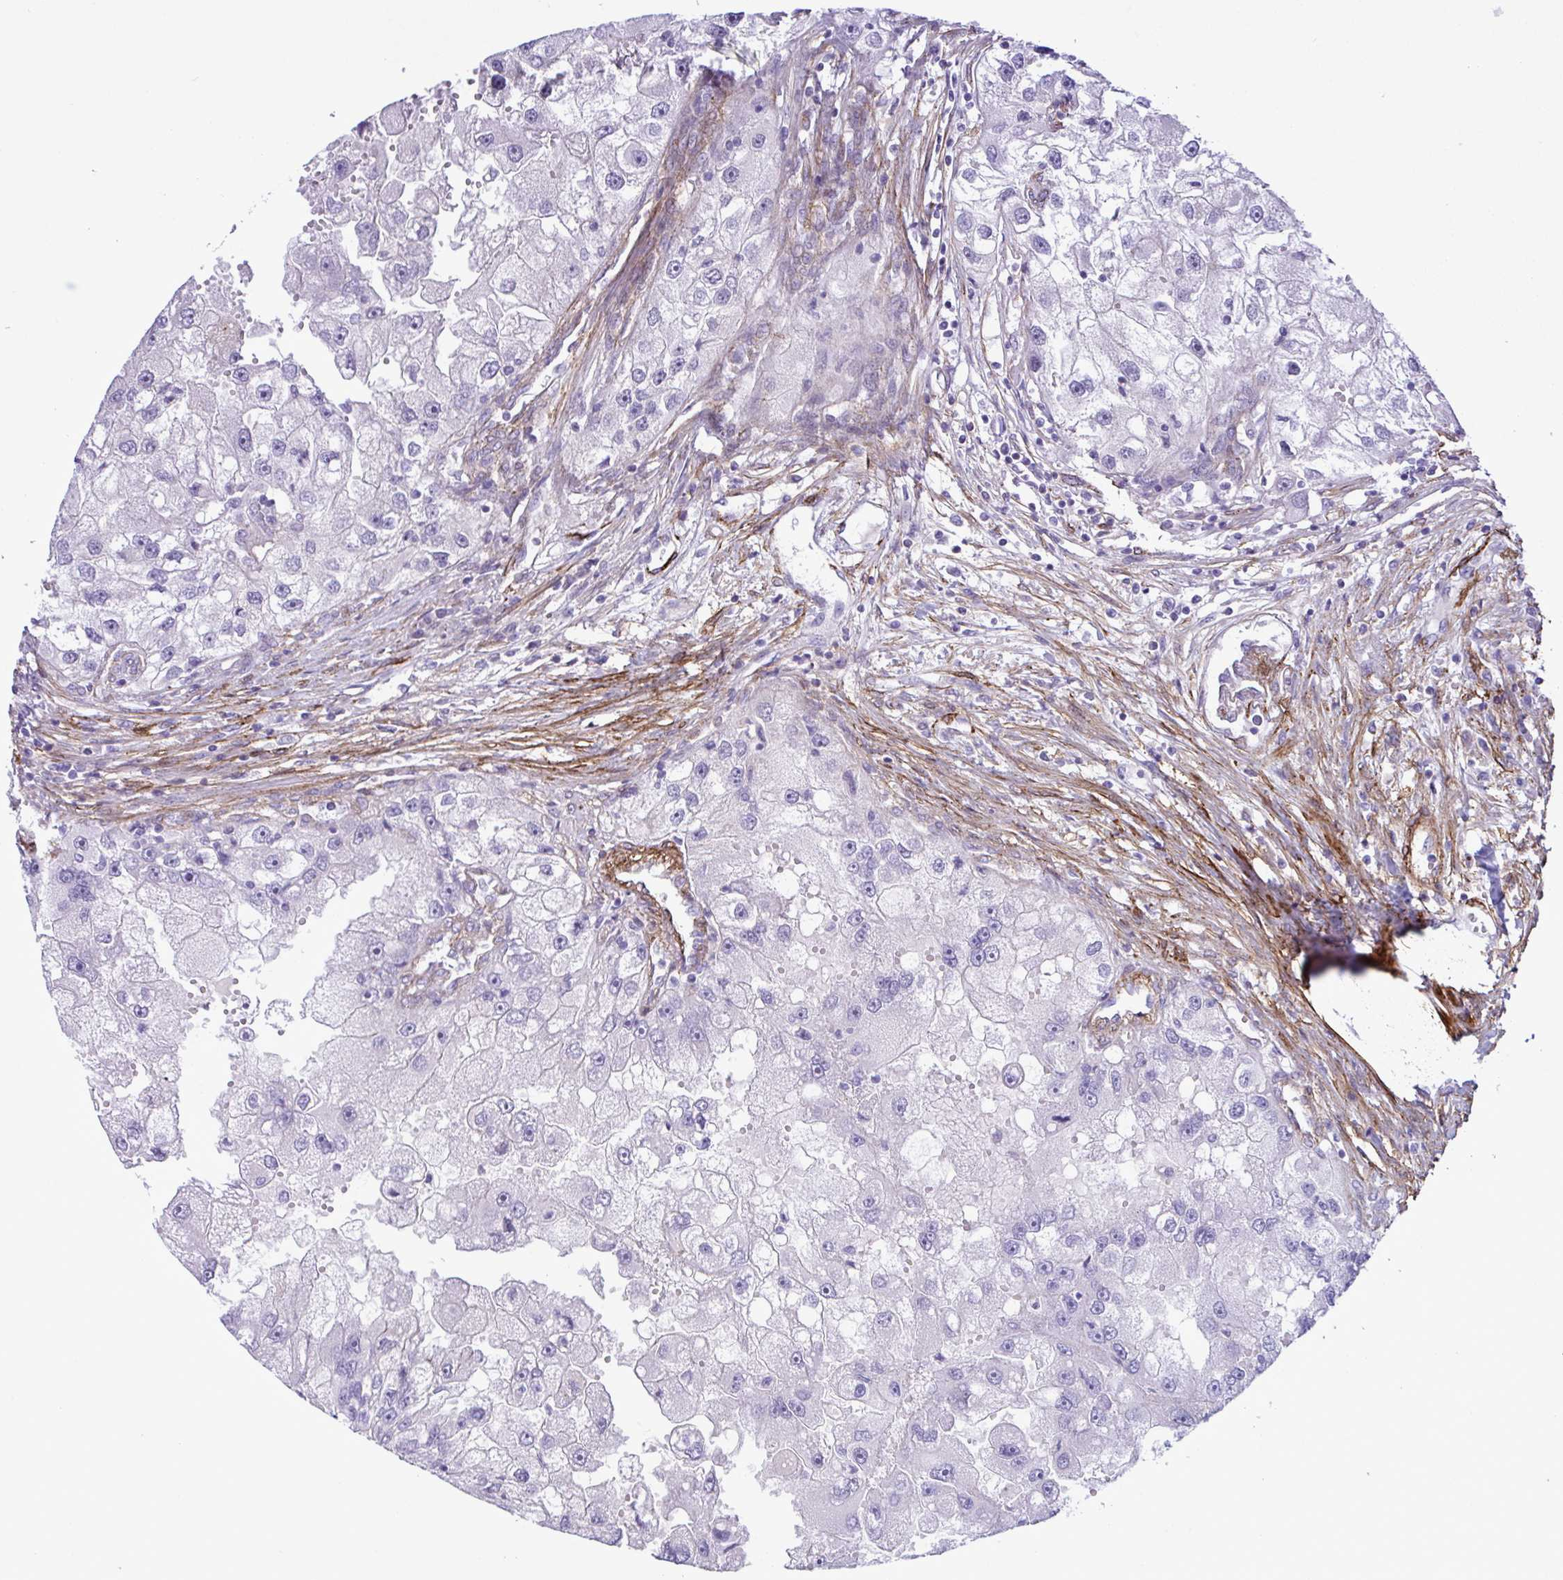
{"staining": {"intensity": "negative", "quantity": "none", "location": "none"}, "tissue": "renal cancer", "cell_type": "Tumor cells", "image_type": "cancer", "snomed": [{"axis": "morphology", "description": "Adenocarcinoma, NOS"}, {"axis": "topography", "description": "Kidney"}], "caption": "Renal cancer (adenocarcinoma) was stained to show a protein in brown. There is no significant expression in tumor cells.", "gene": "SYNPO2L", "patient": {"sex": "male", "age": 63}}